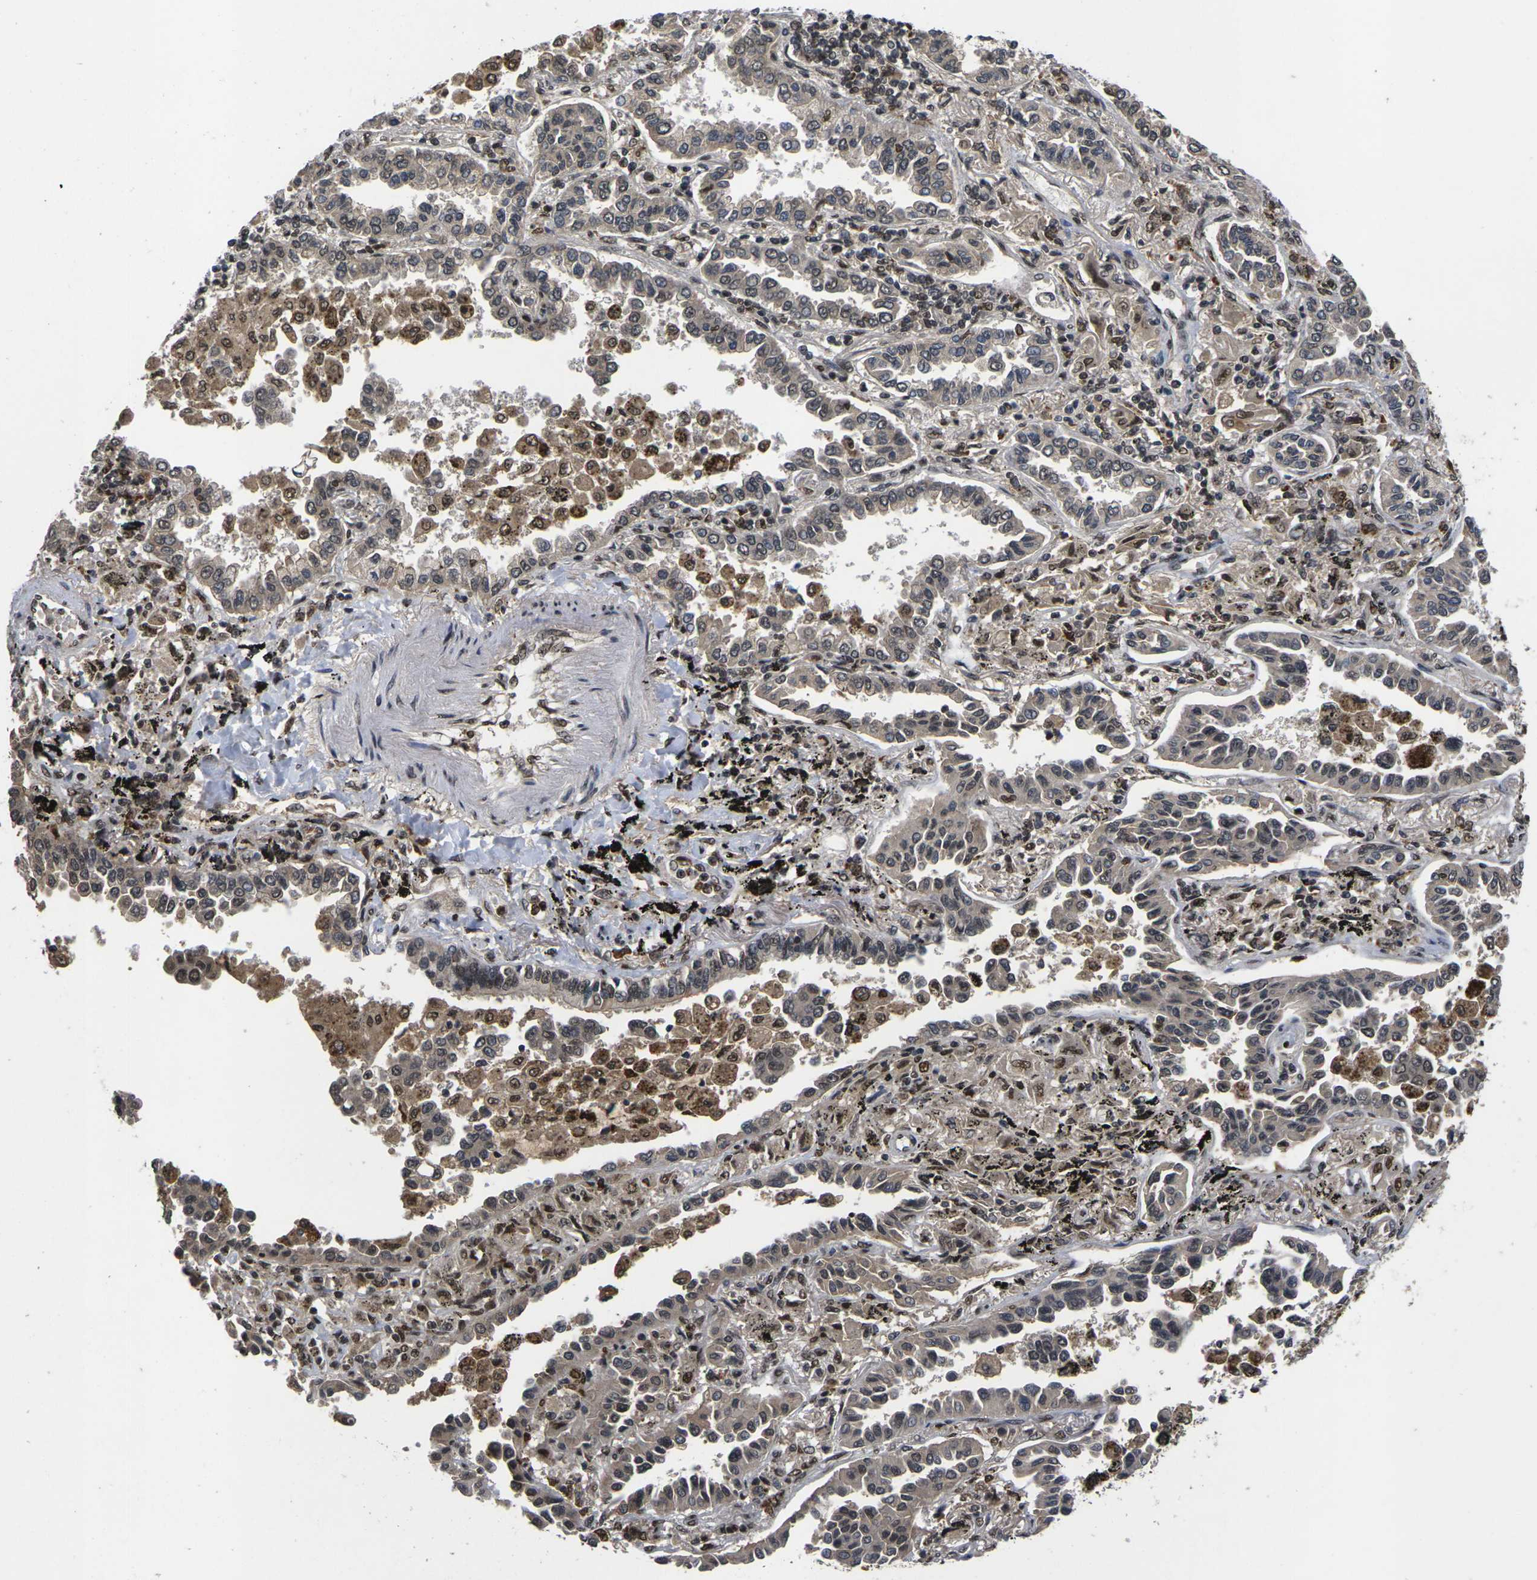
{"staining": {"intensity": "weak", "quantity": "<25%", "location": "nuclear"}, "tissue": "lung cancer", "cell_type": "Tumor cells", "image_type": "cancer", "snomed": [{"axis": "morphology", "description": "Normal tissue, NOS"}, {"axis": "morphology", "description": "Adenocarcinoma, NOS"}, {"axis": "topography", "description": "Lung"}], "caption": "This photomicrograph is of lung cancer stained with IHC to label a protein in brown with the nuclei are counter-stained blue. There is no staining in tumor cells. (DAB (3,3'-diaminobenzidine) immunohistochemistry with hematoxylin counter stain).", "gene": "GTF2E1", "patient": {"sex": "male", "age": 59}}